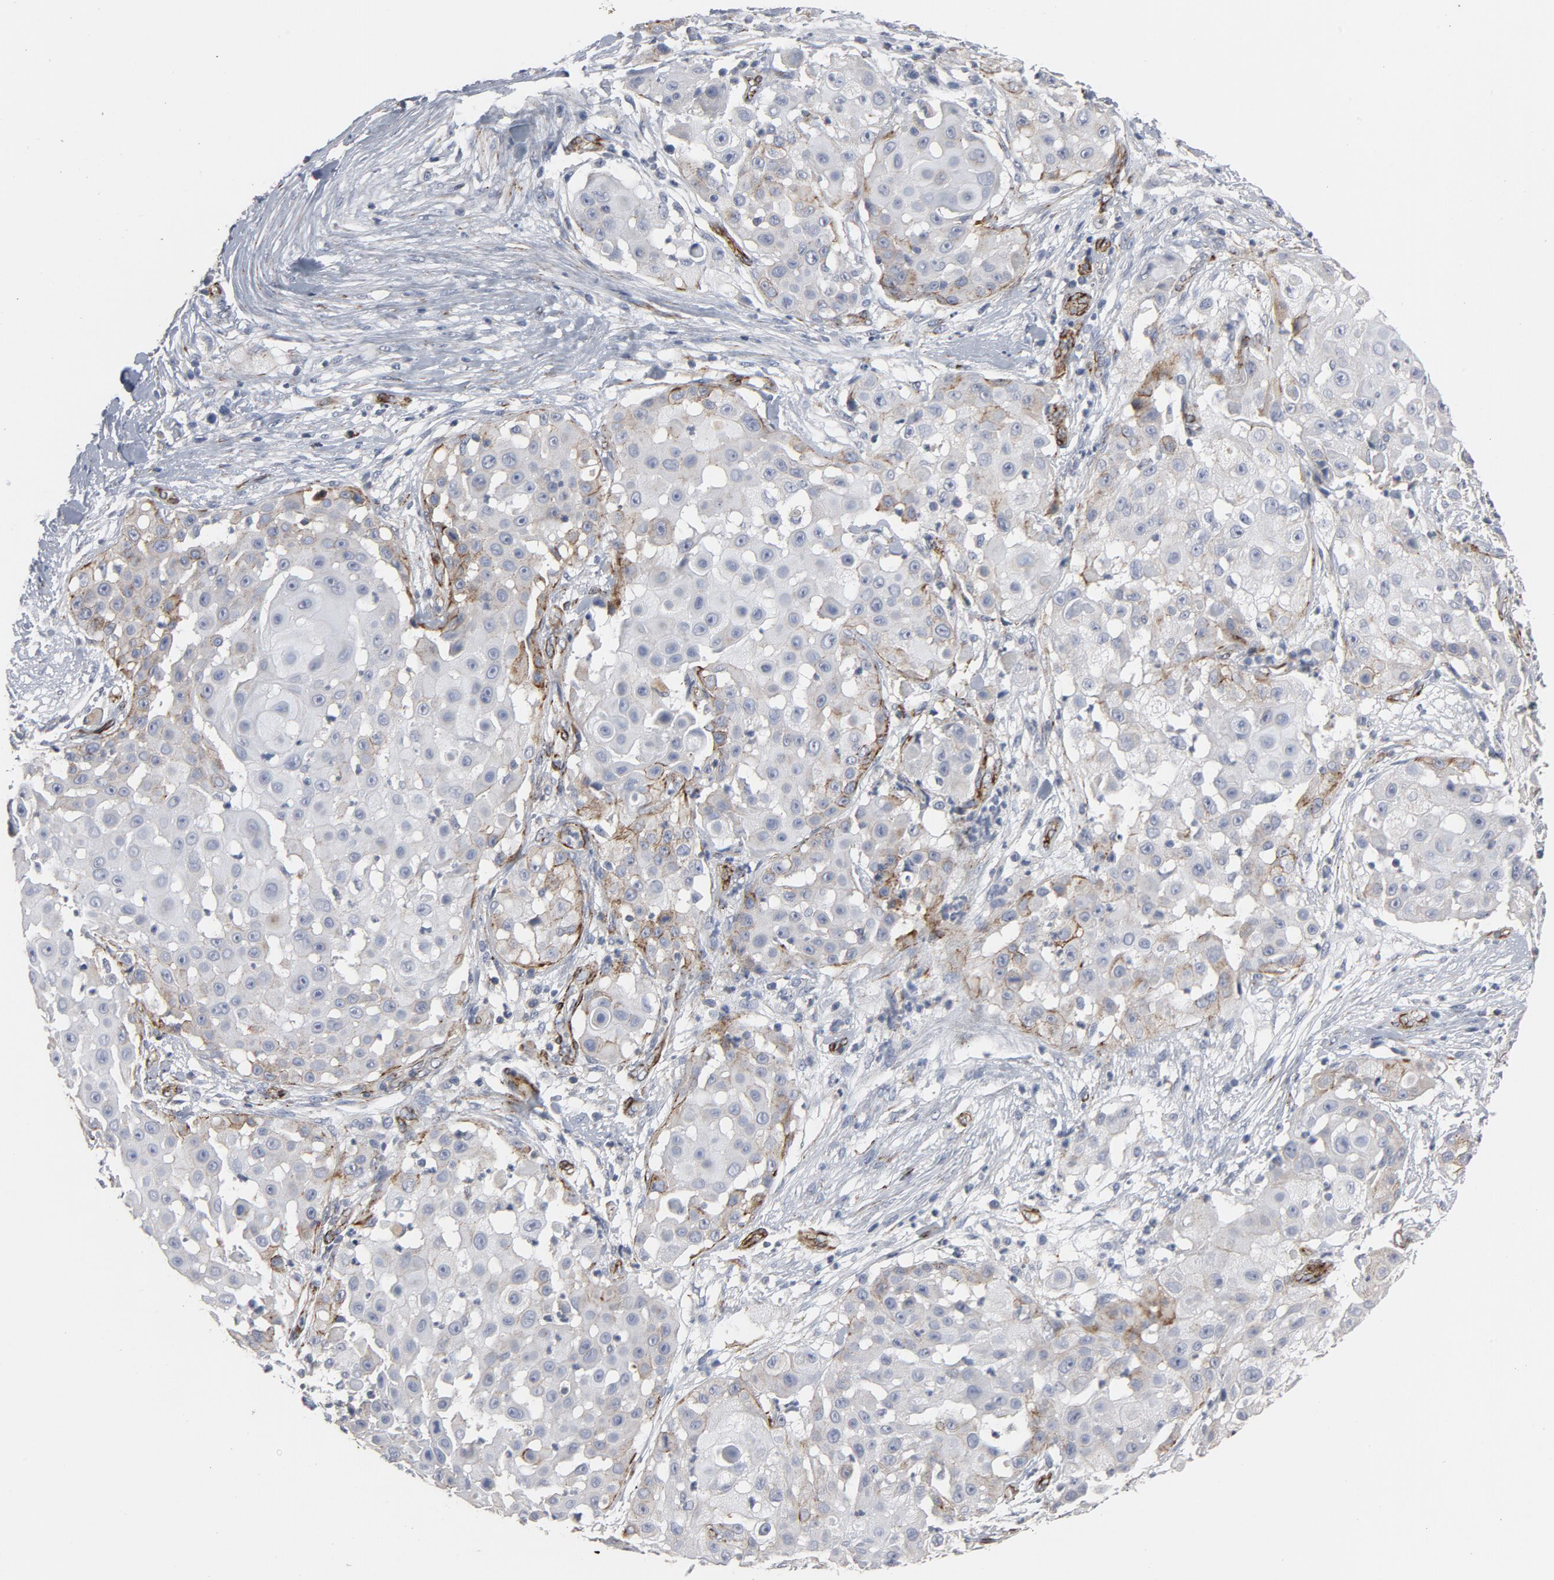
{"staining": {"intensity": "moderate", "quantity": "<25%", "location": "cytoplasmic/membranous"}, "tissue": "skin cancer", "cell_type": "Tumor cells", "image_type": "cancer", "snomed": [{"axis": "morphology", "description": "Squamous cell carcinoma, NOS"}, {"axis": "topography", "description": "Skin"}], "caption": "Immunohistochemical staining of skin cancer displays low levels of moderate cytoplasmic/membranous protein staining in approximately <25% of tumor cells.", "gene": "GNG2", "patient": {"sex": "female", "age": 57}}